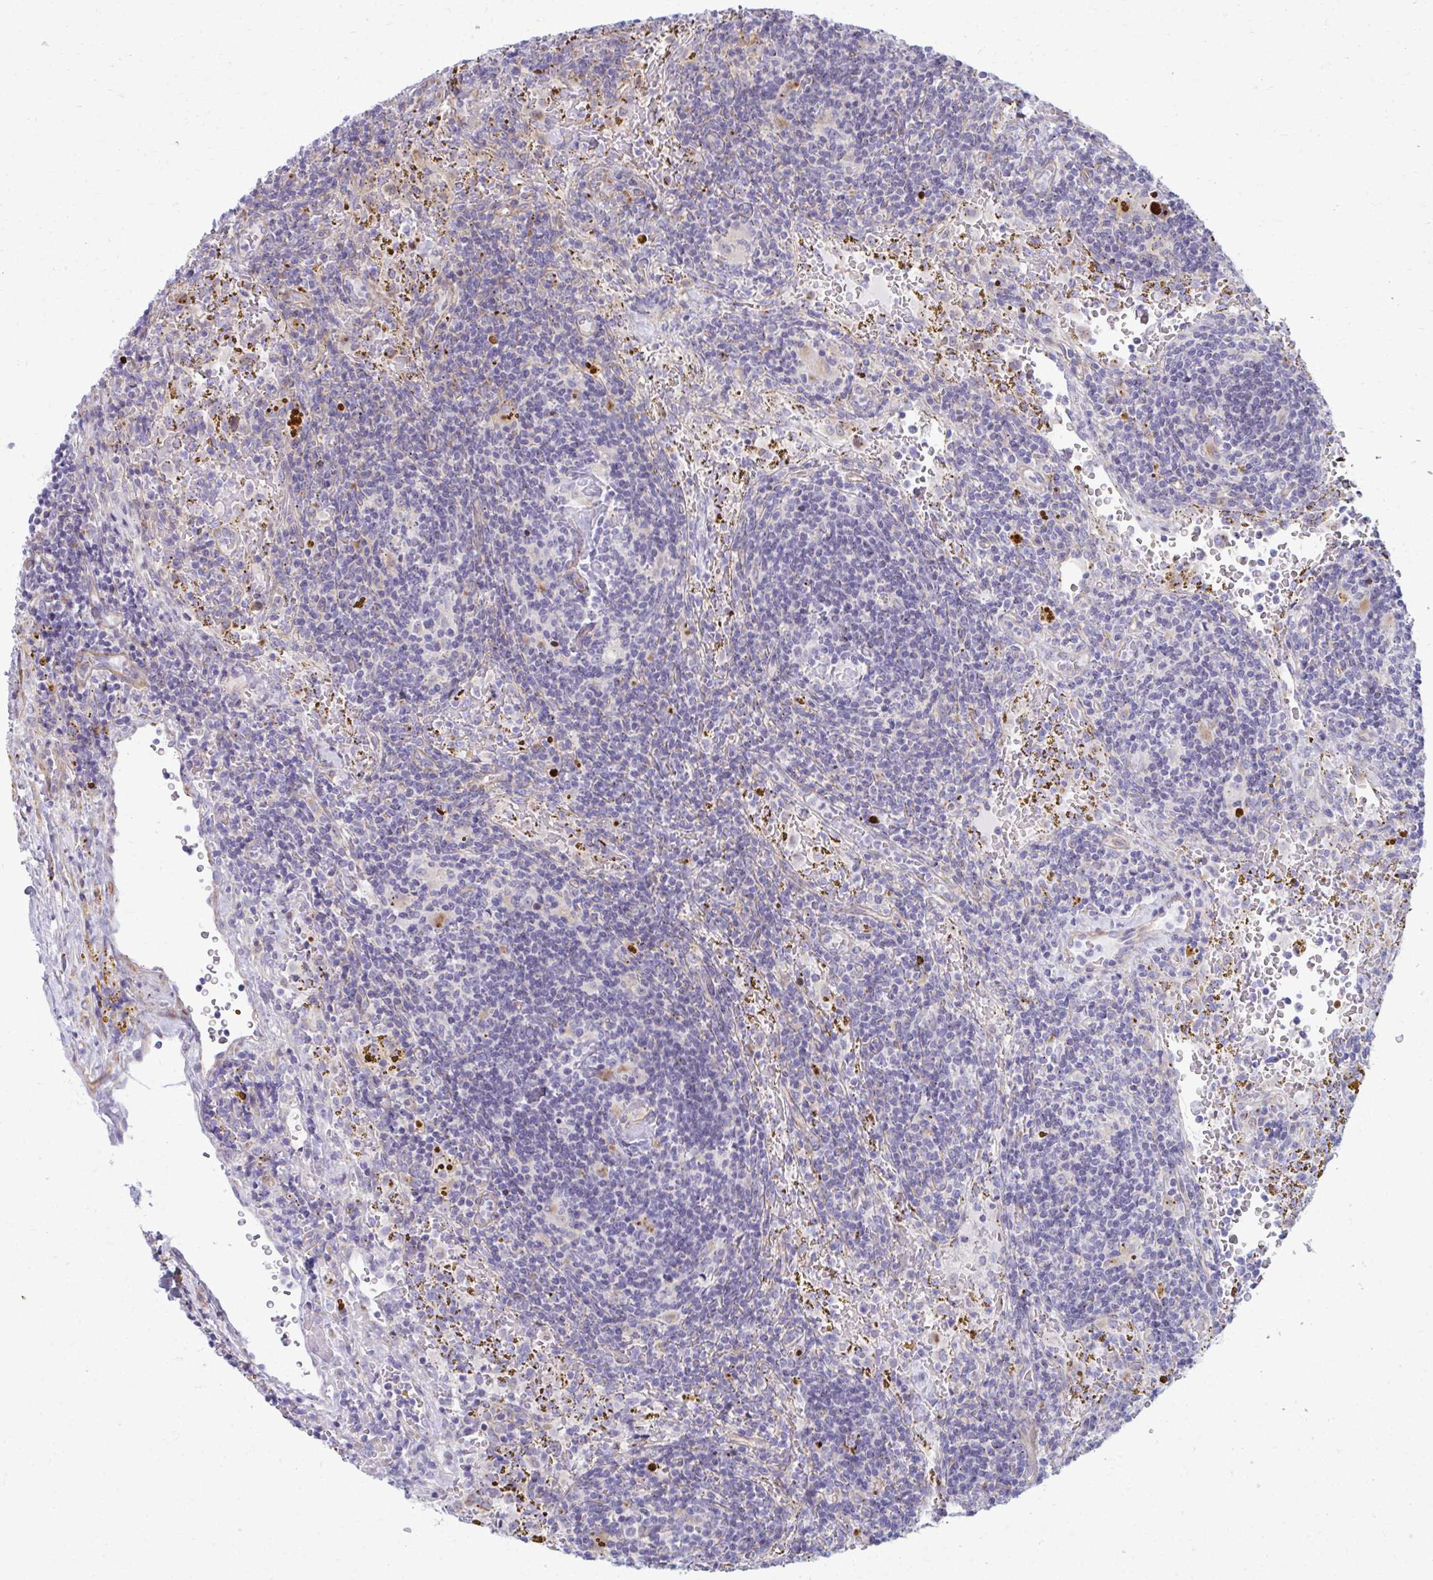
{"staining": {"intensity": "negative", "quantity": "none", "location": "none"}, "tissue": "lymphoma", "cell_type": "Tumor cells", "image_type": "cancer", "snomed": [{"axis": "morphology", "description": "Malignant lymphoma, non-Hodgkin's type, Low grade"}, {"axis": "topography", "description": "Spleen"}], "caption": "Immunohistochemistry (IHC) image of neoplastic tissue: human malignant lymphoma, non-Hodgkin's type (low-grade) stained with DAB demonstrates no significant protein staining in tumor cells.", "gene": "LRRC4B", "patient": {"sex": "female", "age": 70}}